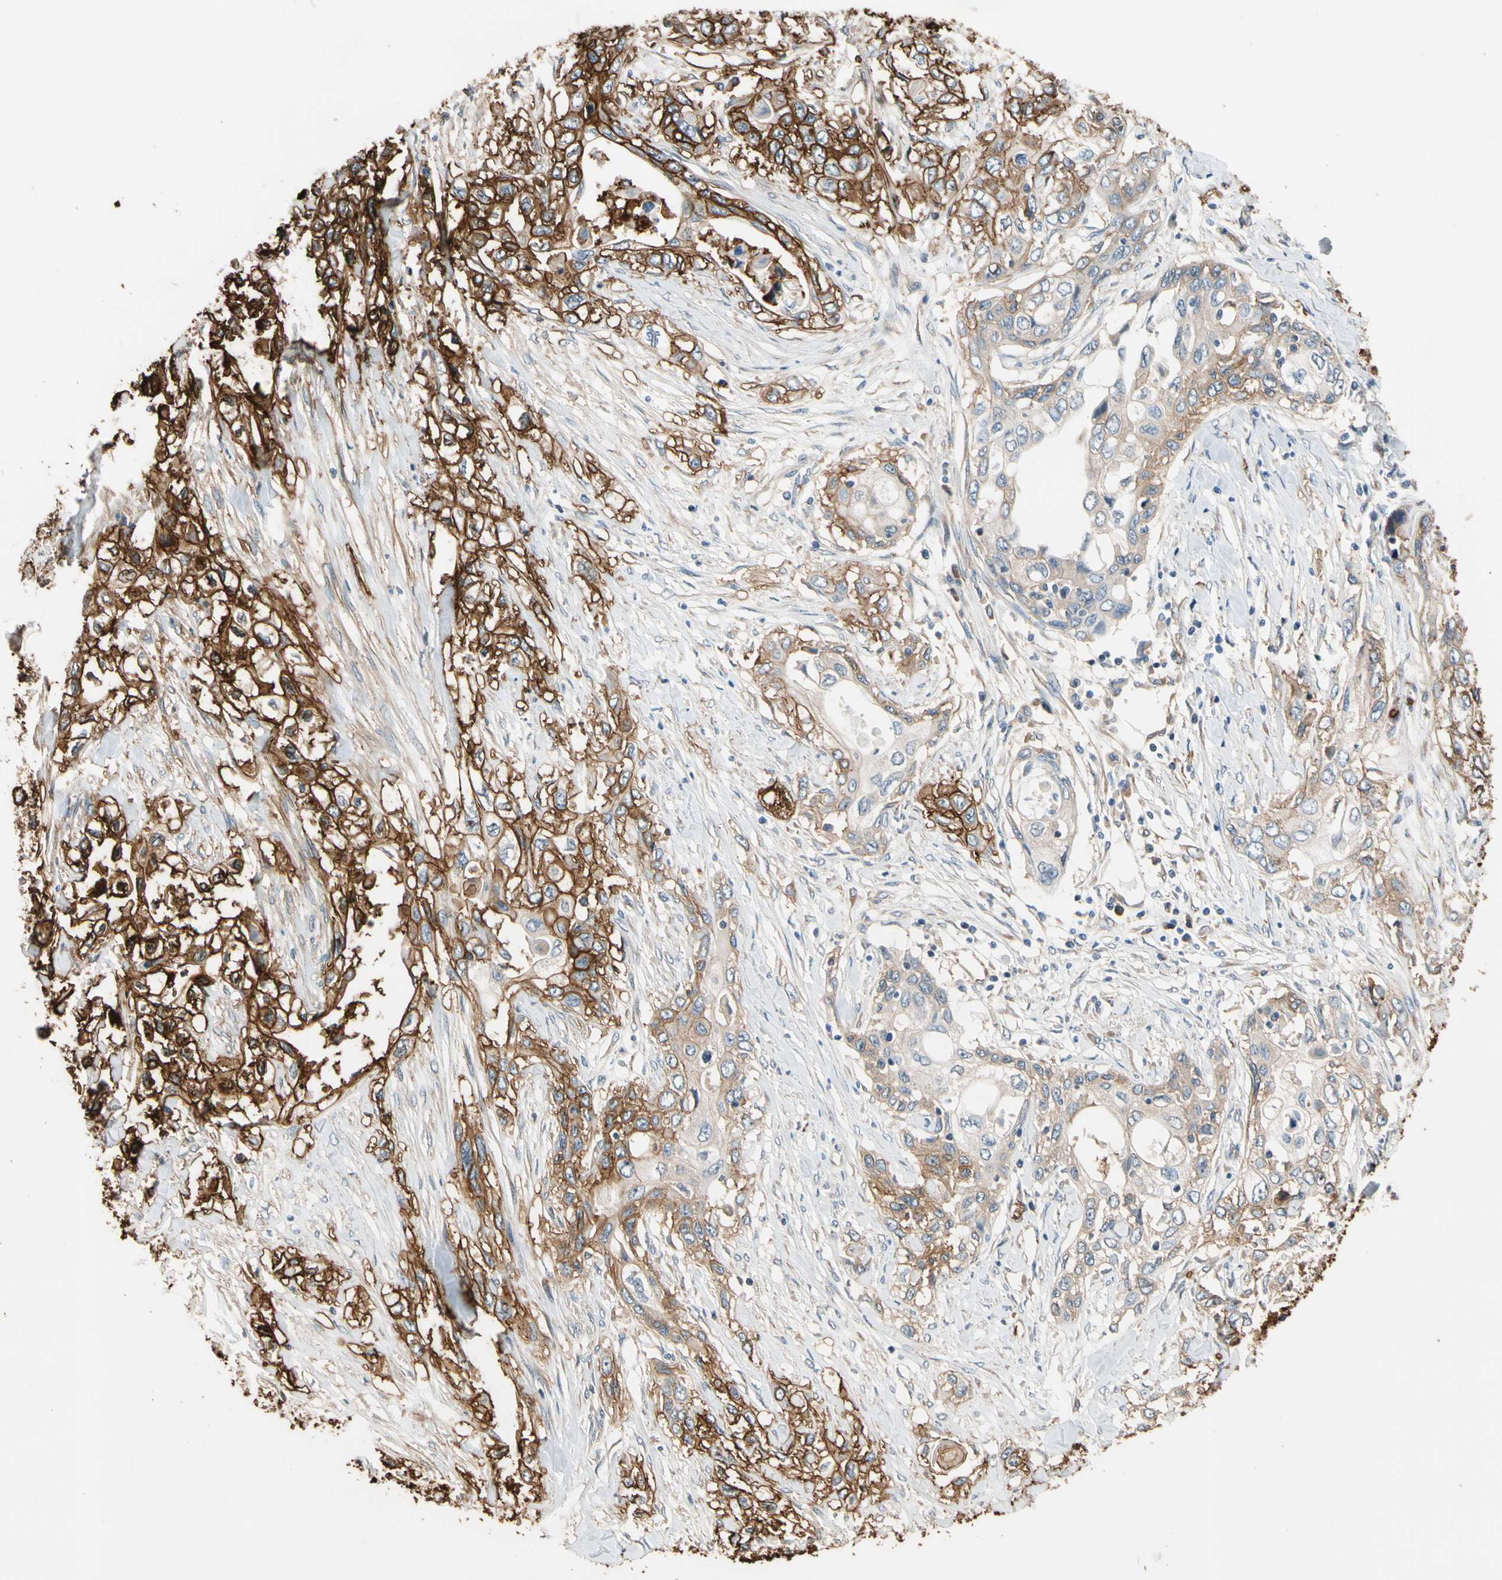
{"staining": {"intensity": "strong", "quantity": ">75%", "location": "cytoplasmic/membranous"}, "tissue": "pancreatic cancer", "cell_type": "Tumor cells", "image_type": "cancer", "snomed": [{"axis": "morphology", "description": "Adenocarcinoma, NOS"}, {"axis": "topography", "description": "Pancreas"}], "caption": "DAB immunohistochemical staining of adenocarcinoma (pancreatic) exhibits strong cytoplasmic/membranous protein staining in approximately >75% of tumor cells.", "gene": "RIOK2", "patient": {"sex": "female", "age": 70}}